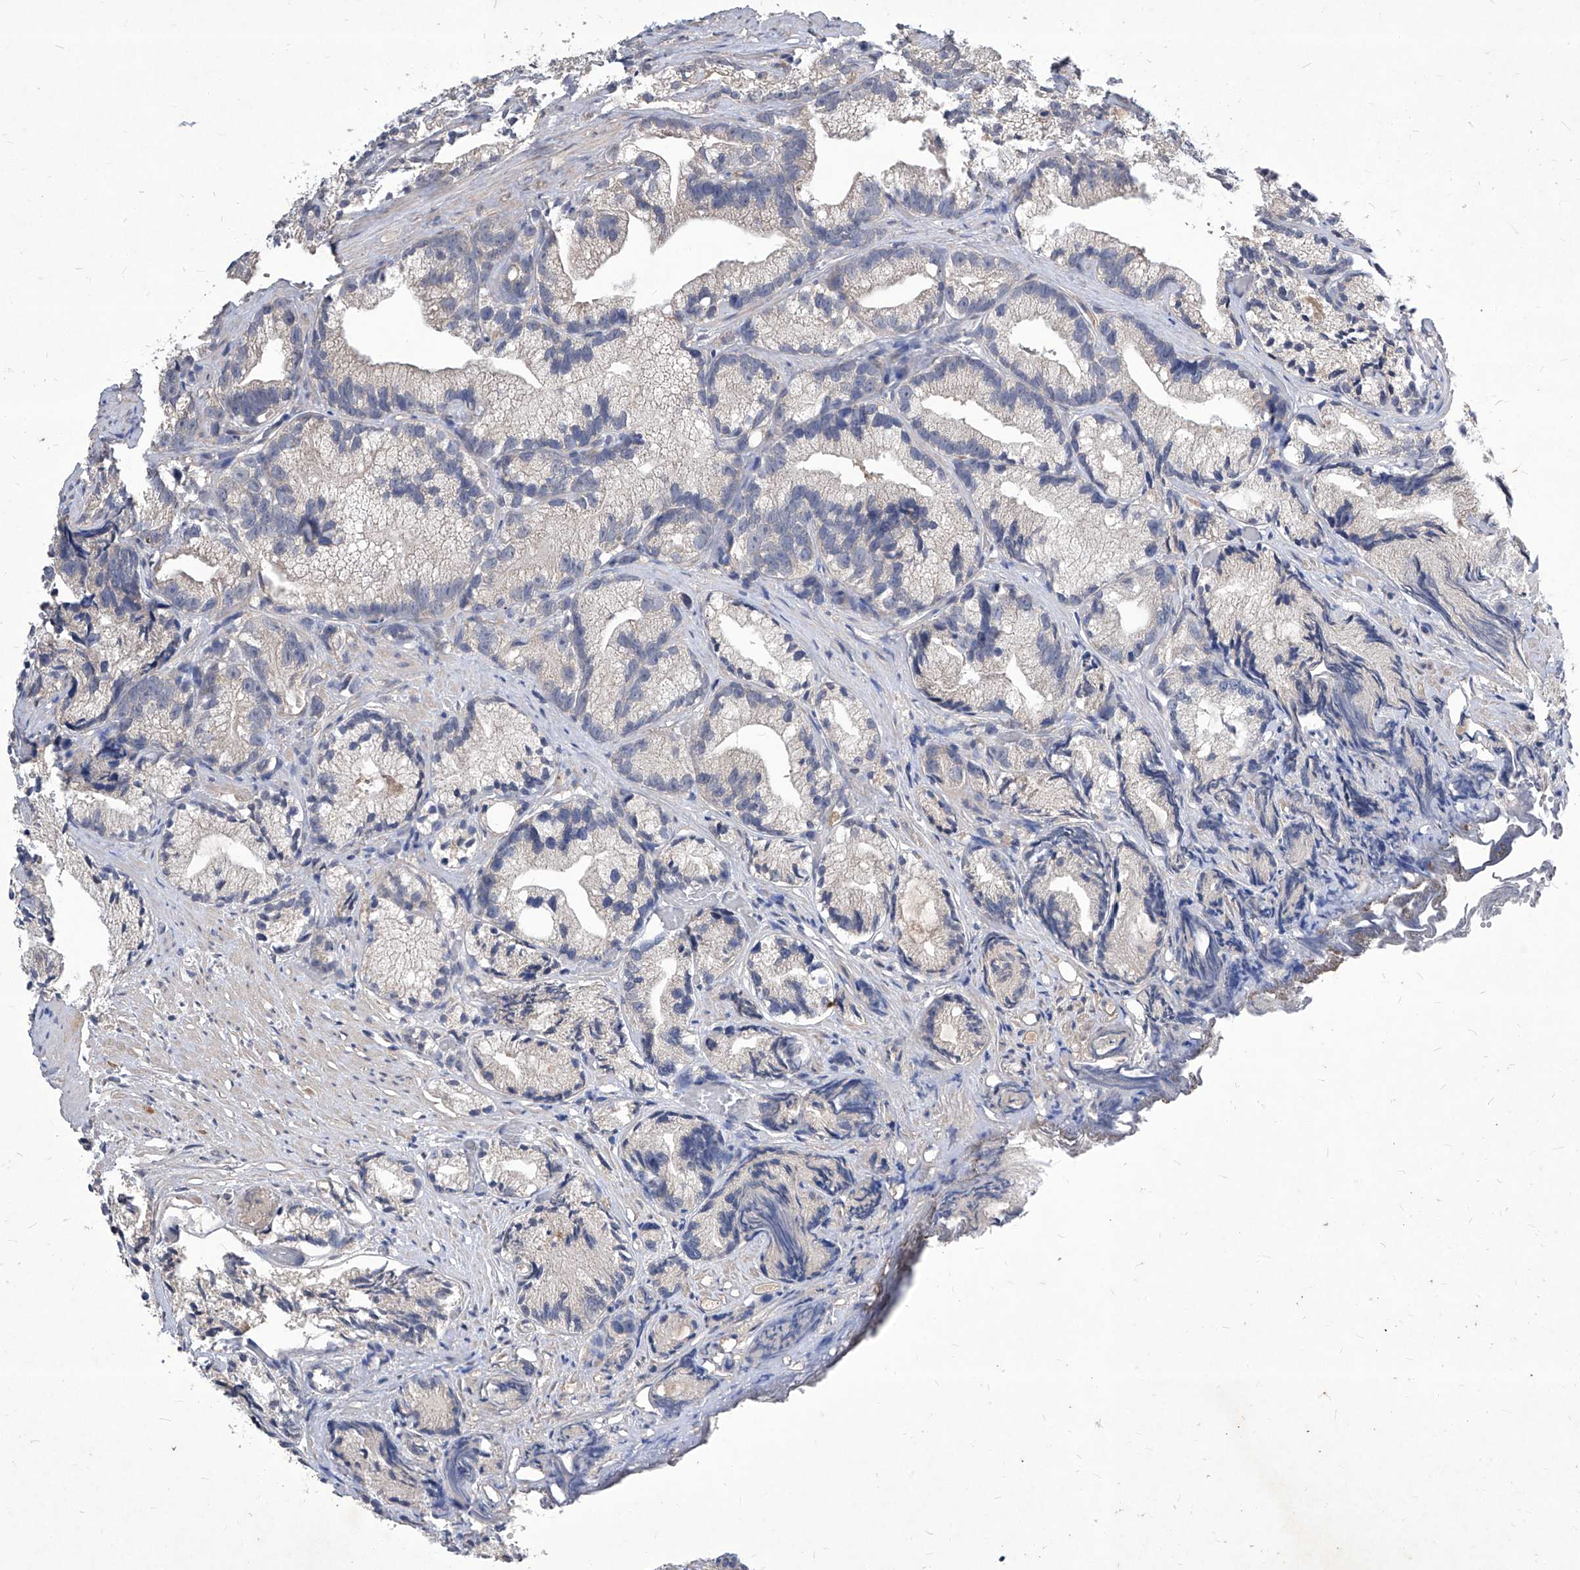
{"staining": {"intensity": "negative", "quantity": "none", "location": "none"}, "tissue": "prostate cancer", "cell_type": "Tumor cells", "image_type": "cancer", "snomed": [{"axis": "morphology", "description": "Adenocarcinoma, Low grade"}, {"axis": "topography", "description": "Prostate"}], "caption": "Protein analysis of adenocarcinoma (low-grade) (prostate) demonstrates no significant staining in tumor cells.", "gene": "SYNGR1", "patient": {"sex": "male", "age": 89}}